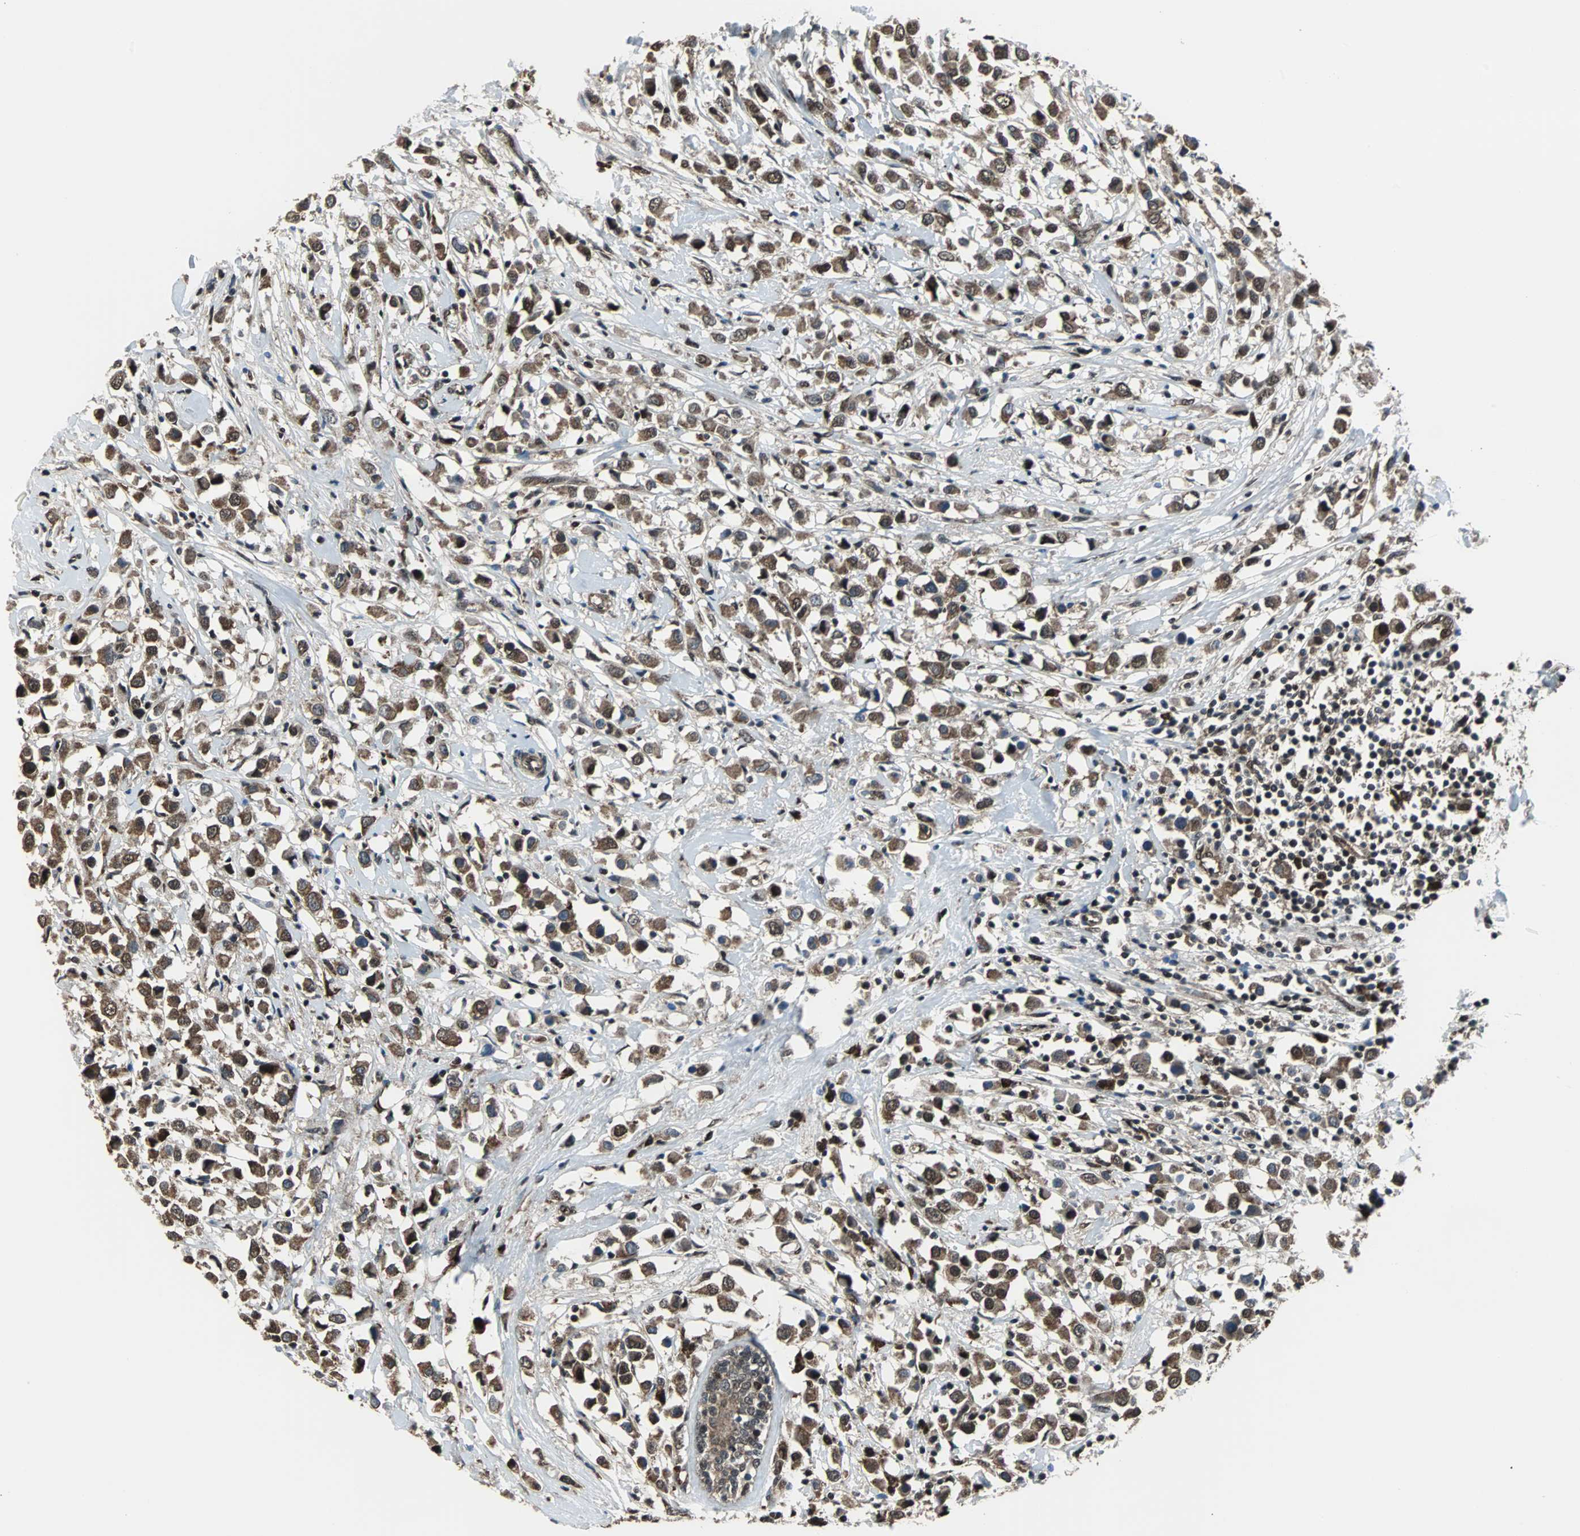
{"staining": {"intensity": "strong", "quantity": ">75%", "location": "cytoplasmic/membranous,nuclear"}, "tissue": "breast cancer", "cell_type": "Tumor cells", "image_type": "cancer", "snomed": [{"axis": "morphology", "description": "Duct carcinoma"}, {"axis": "topography", "description": "Breast"}], "caption": "Immunohistochemical staining of breast cancer reveals strong cytoplasmic/membranous and nuclear protein staining in approximately >75% of tumor cells. The staining was performed using DAB (3,3'-diaminobenzidine) to visualize the protein expression in brown, while the nuclei were stained in blue with hematoxylin (Magnification: 20x).", "gene": "VCP", "patient": {"sex": "female", "age": 61}}